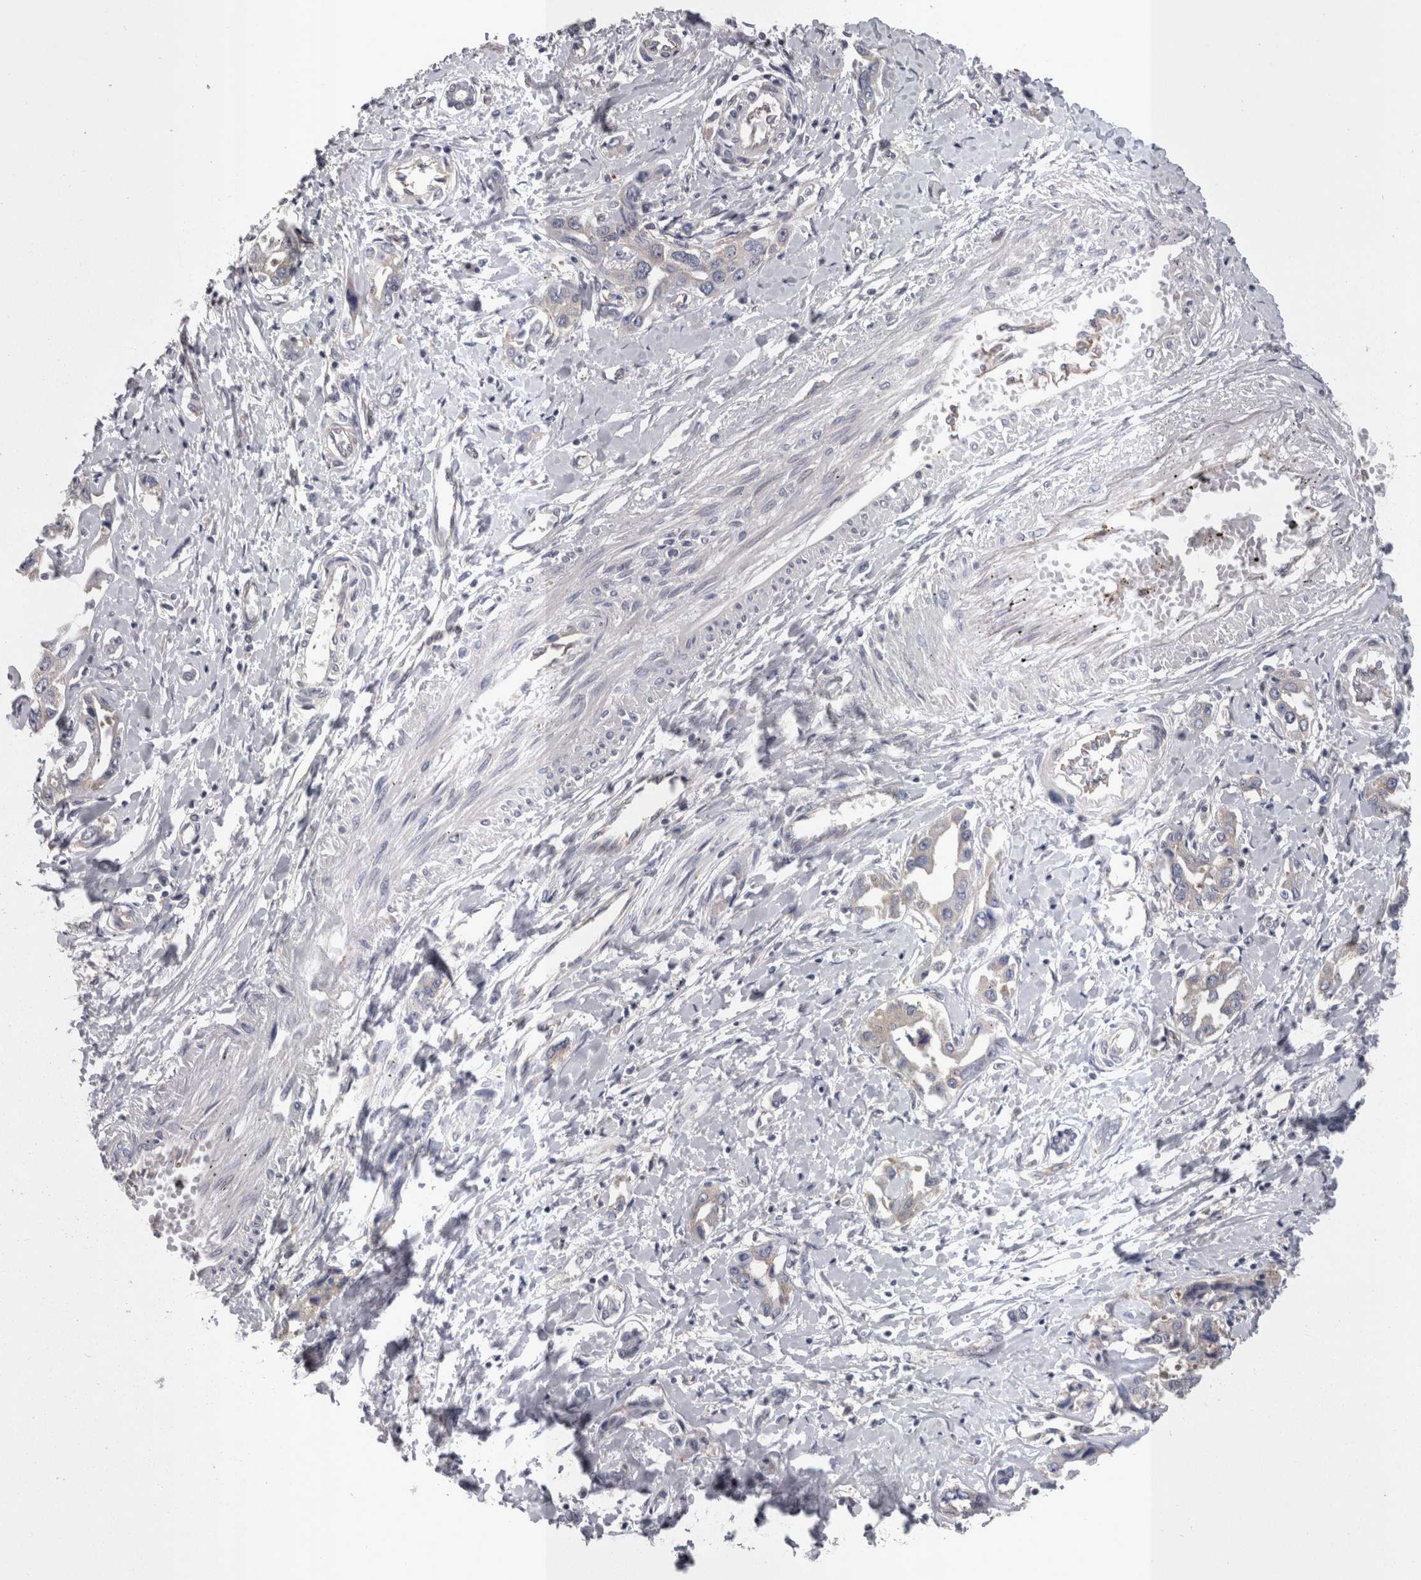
{"staining": {"intensity": "negative", "quantity": "none", "location": "none"}, "tissue": "liver cancer", "cell_type": "Tumor cells", "image_type": "cancer", "snomed": [{"axis": "morphology", "description": "Cholangiocarcinoma"}, {"axis": "topography", "description": "Liver"}], "caption": "Immunohistochemical staining of human cholangiocarcinoma (liver) exhibits no significant positivity in tumor cells.", "gene": "LYZL6", "patient": {"sex": "male", "age": 59}}